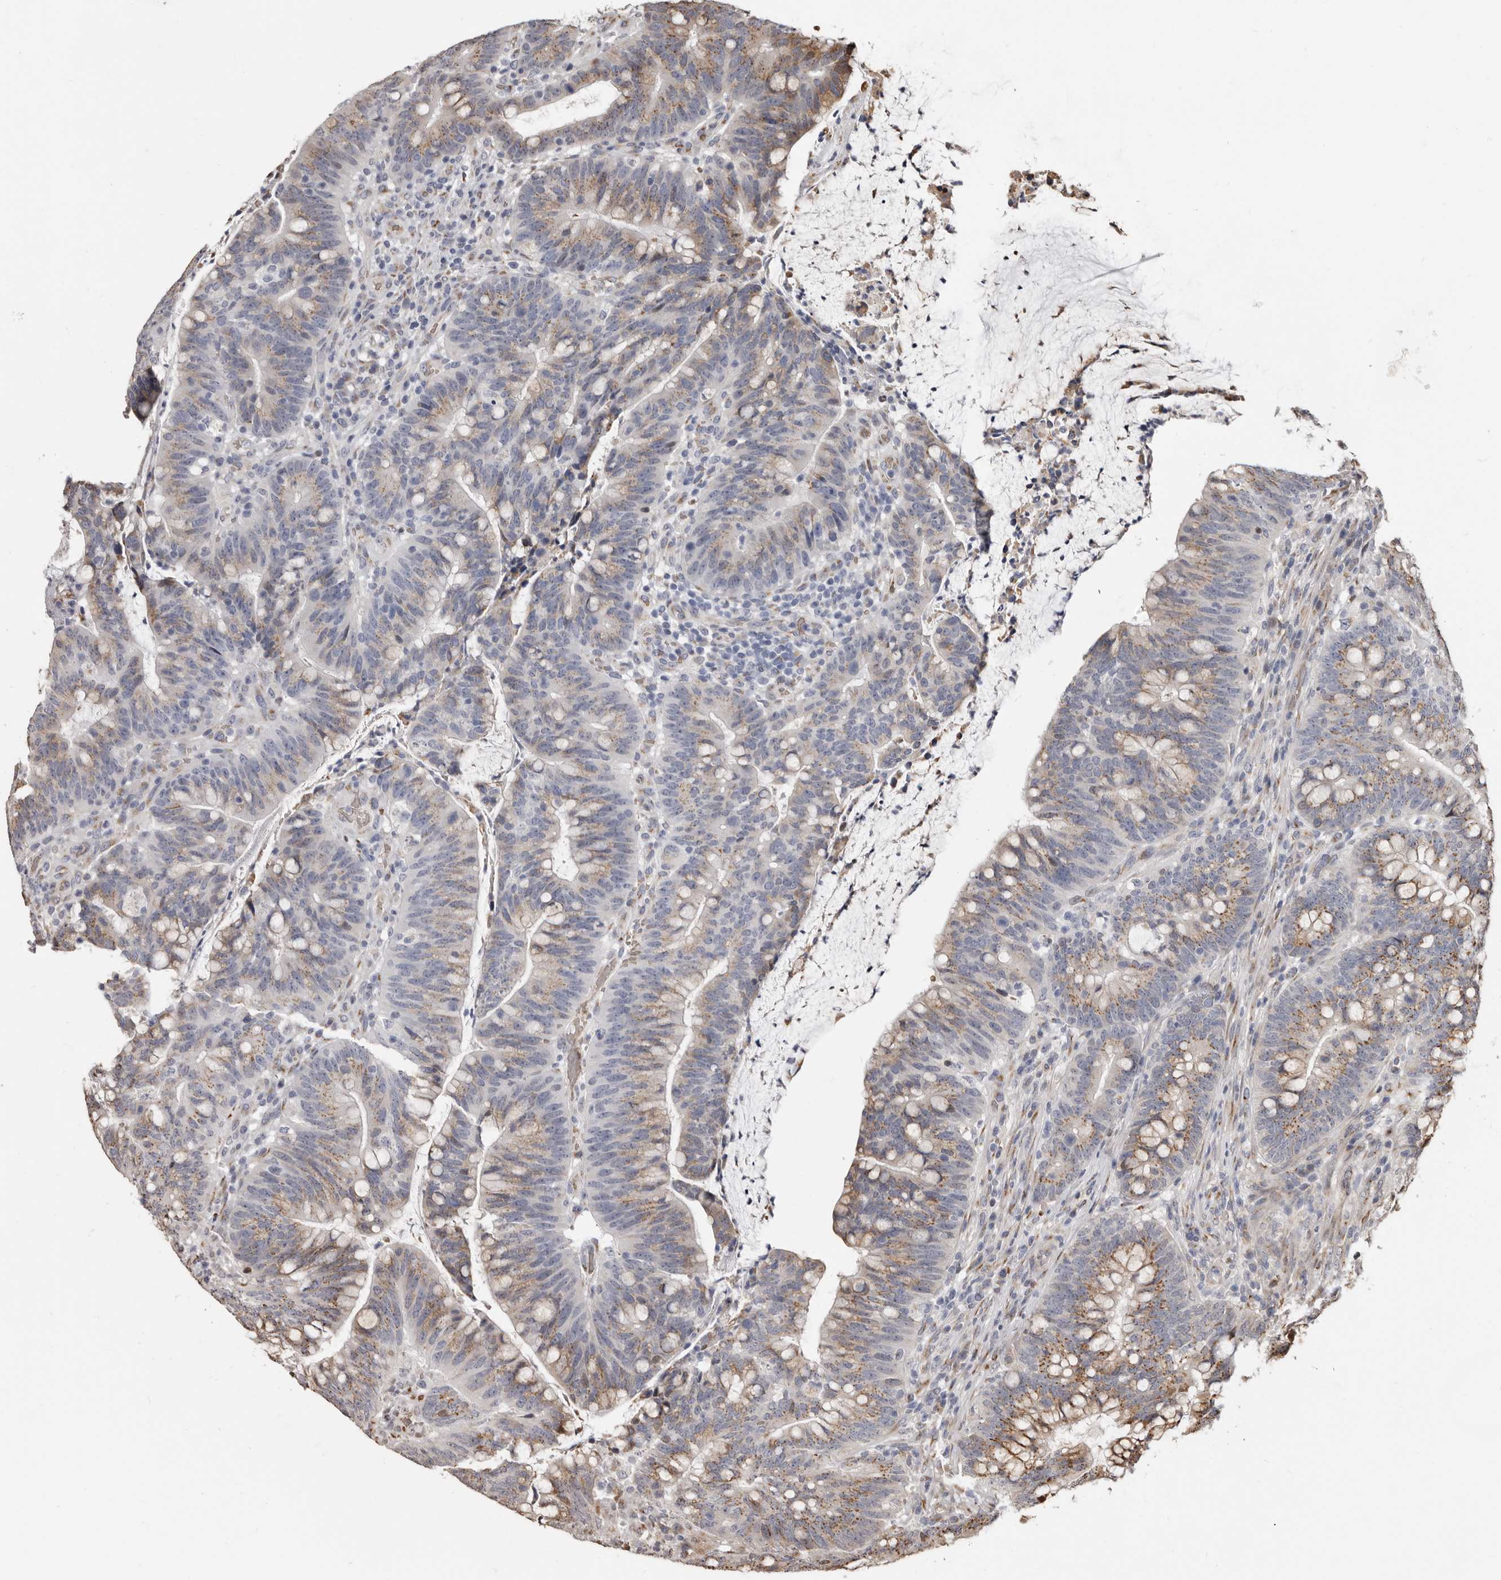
{"staining": {"intensity": "moderate", "quantity": "25%-75%", "location": "cytoplasmic/membranous"}, "tissue": "colorectal cancer", "cell_type": "Tumor cells", "image_type": "cancer", "snomed": [{"axis": "morphology", "description": "Adenocarcinoma, NOS"}, {"axis": "topography", "description": "Colon"}], "caption": "Immunohistochemistry of colorectal cancer (adenocarcinoma) shows medium levels of moderate cytoplasmic/membranous expression in about 25%-75% of tumor cells.", "gene": "ENTREP1", "patient": {"sex": "female", "age": 66}}